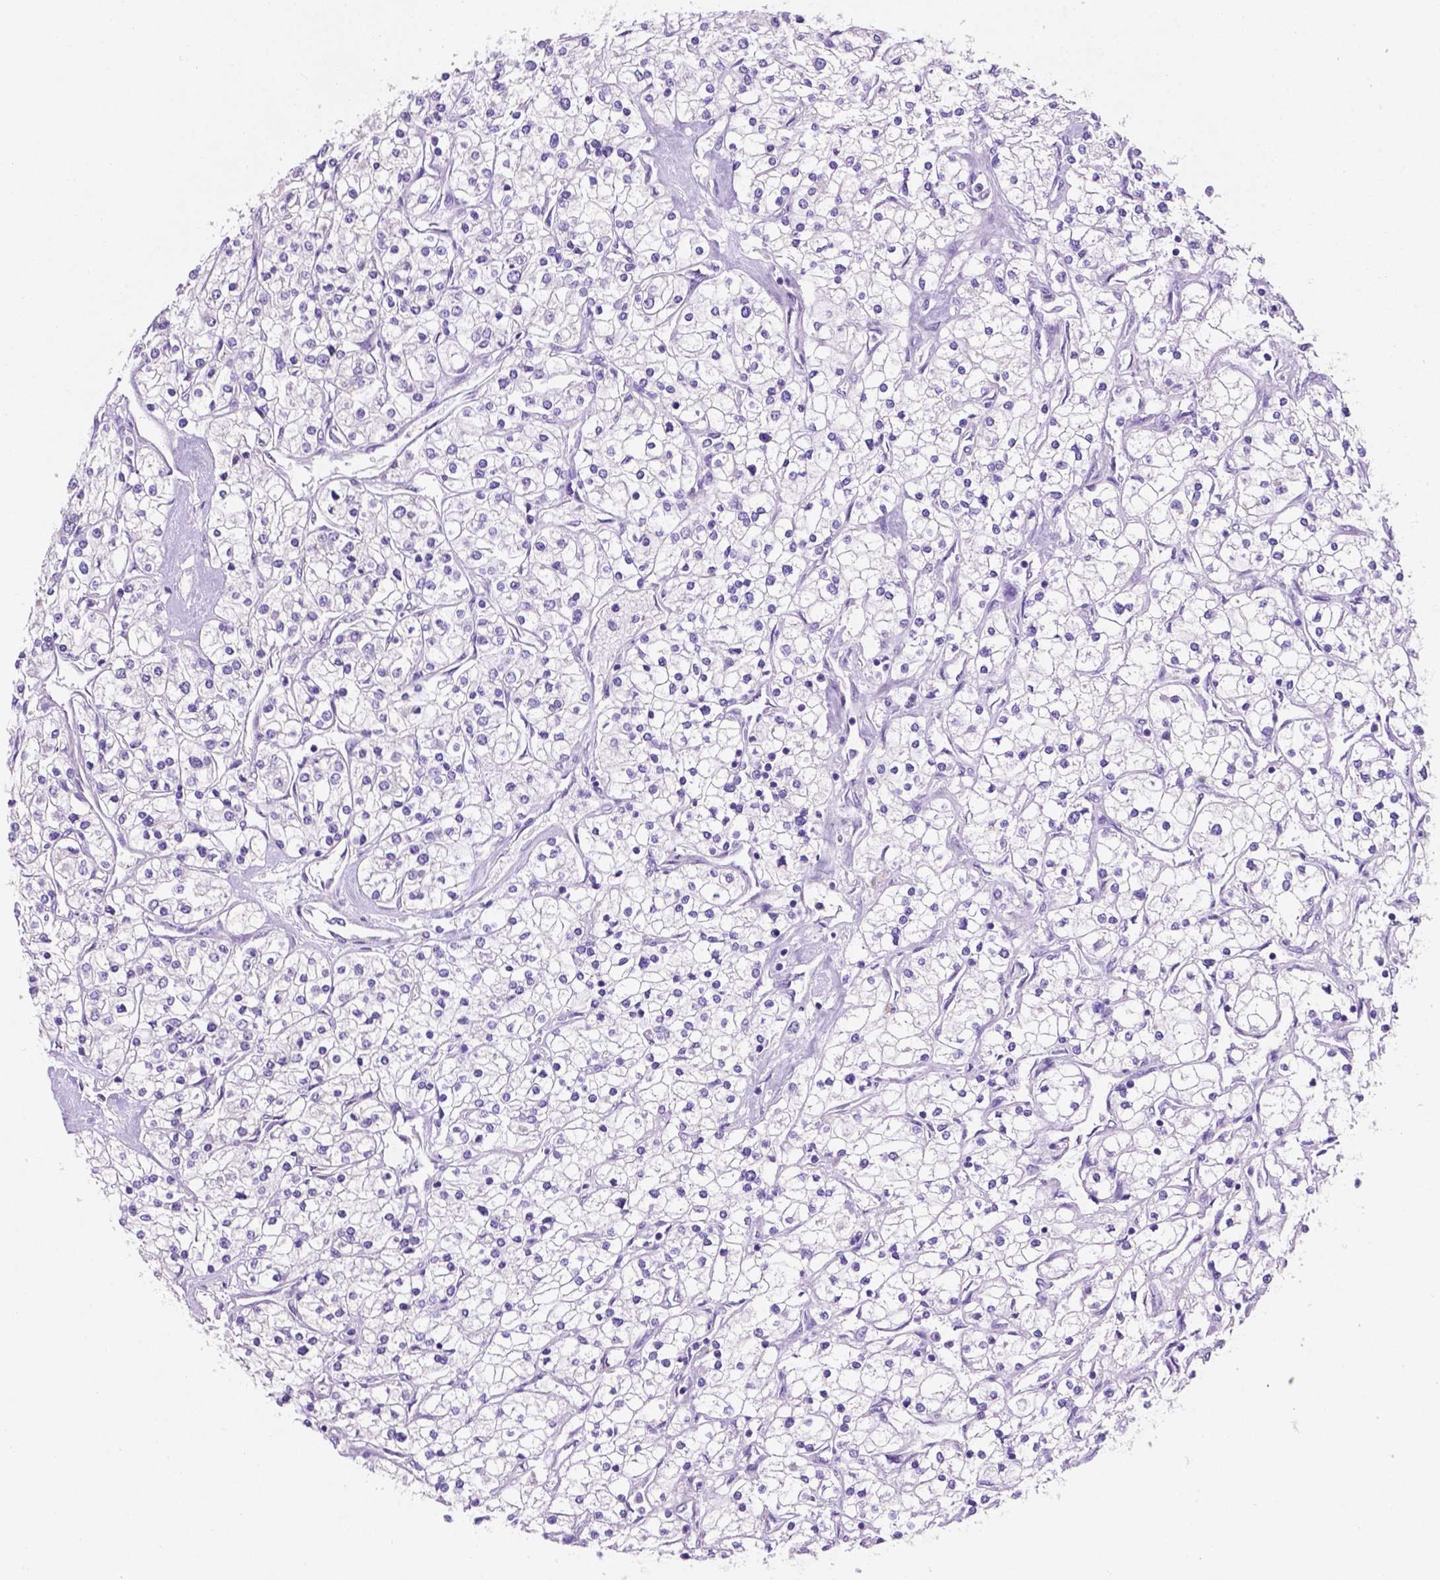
{"staining": {"intensity": "negative", "quantity": "none", "location": "none"}, "tissue": "renal cancer", "cell_type": "Tumor cells", "image_type": "cancer", "snomed": [{"axis": "morphology", "description": "Adenocarcinoma, NOS"}, {"axis": "topography", "description": "Kidney"}], "caption": "This is a photomicrograph of IHC staining of adenocarcinoma (renal), which shows no positivity in tumor cells.", "gene": "EBLN2", "patient": {"sex": "male", "age": 80}}